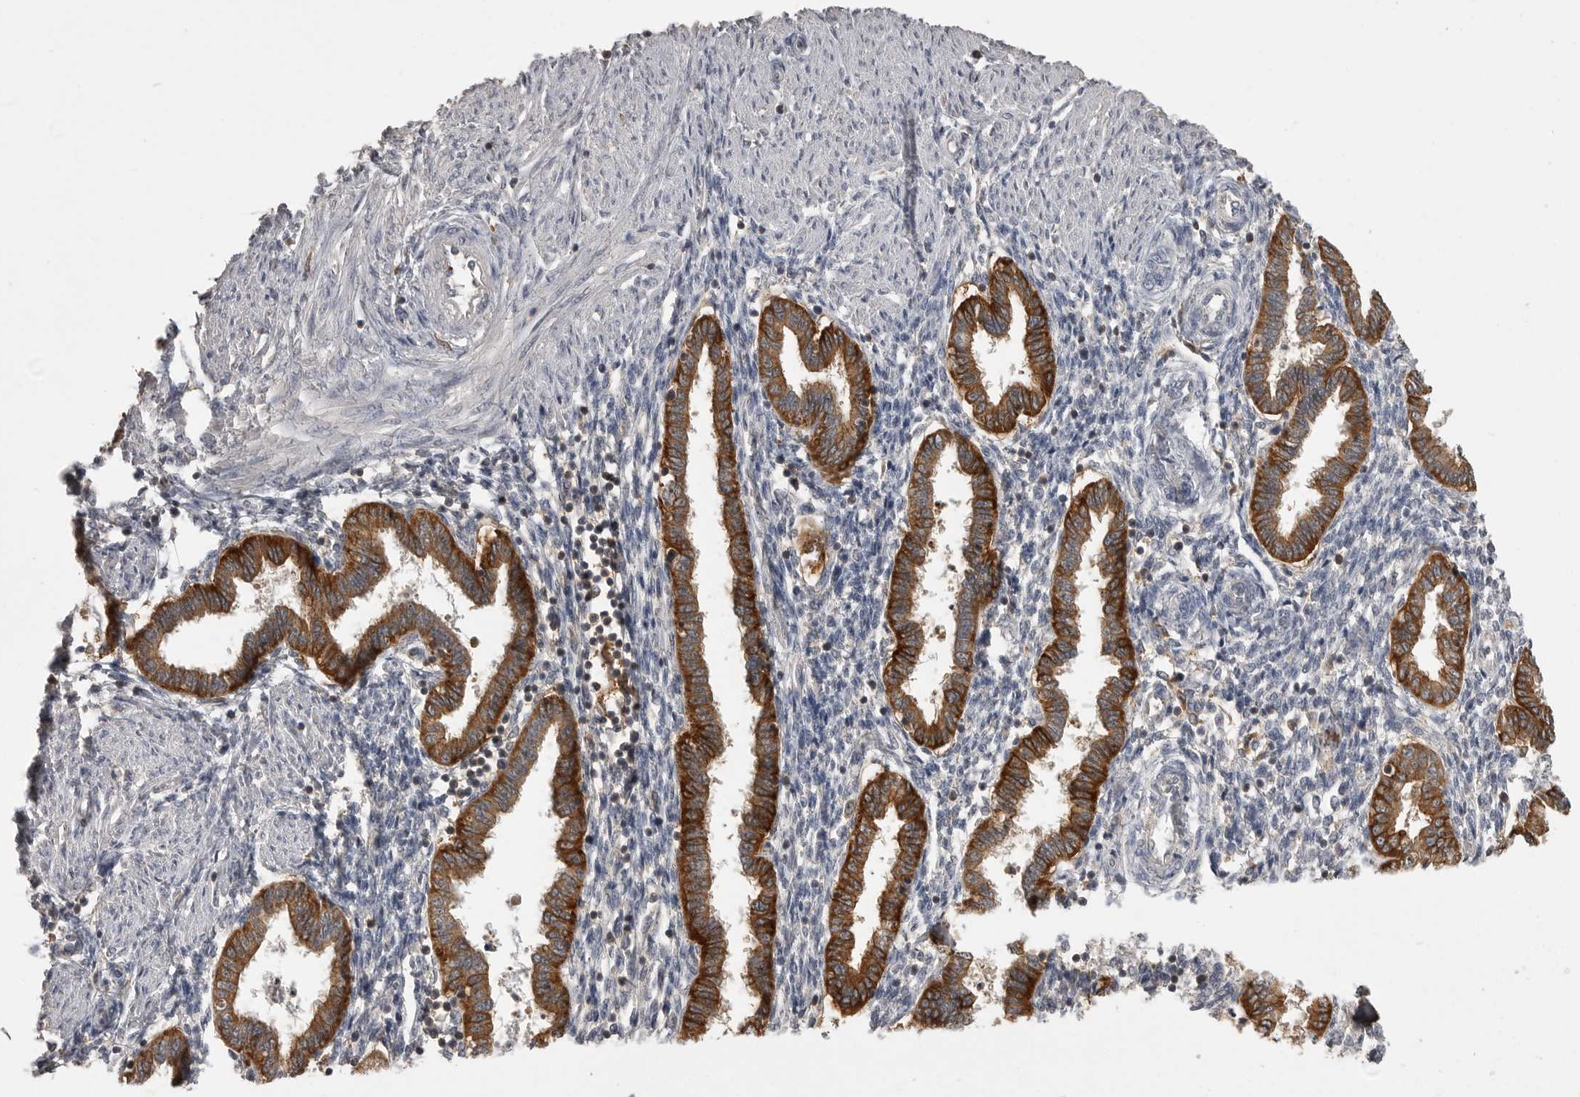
{"staining": {"intensity": "negative", "quantity": "none", "location": "none"}, "tissue": "endometrium", "cell_type": "Cells in endometrial stroma", "image_type": "normal", "snomed": [{"axis": "morphology", "description": "Normal tissue, NOS"}, {"axis": "topography", "description": "Endometrium"}], "caption": "Immunohistochemistry of normal endometrium shows no positivity in cells in endometrial stroma.", "gene": "CMTM6", "patient": {"sex": "female", "age": 33}}